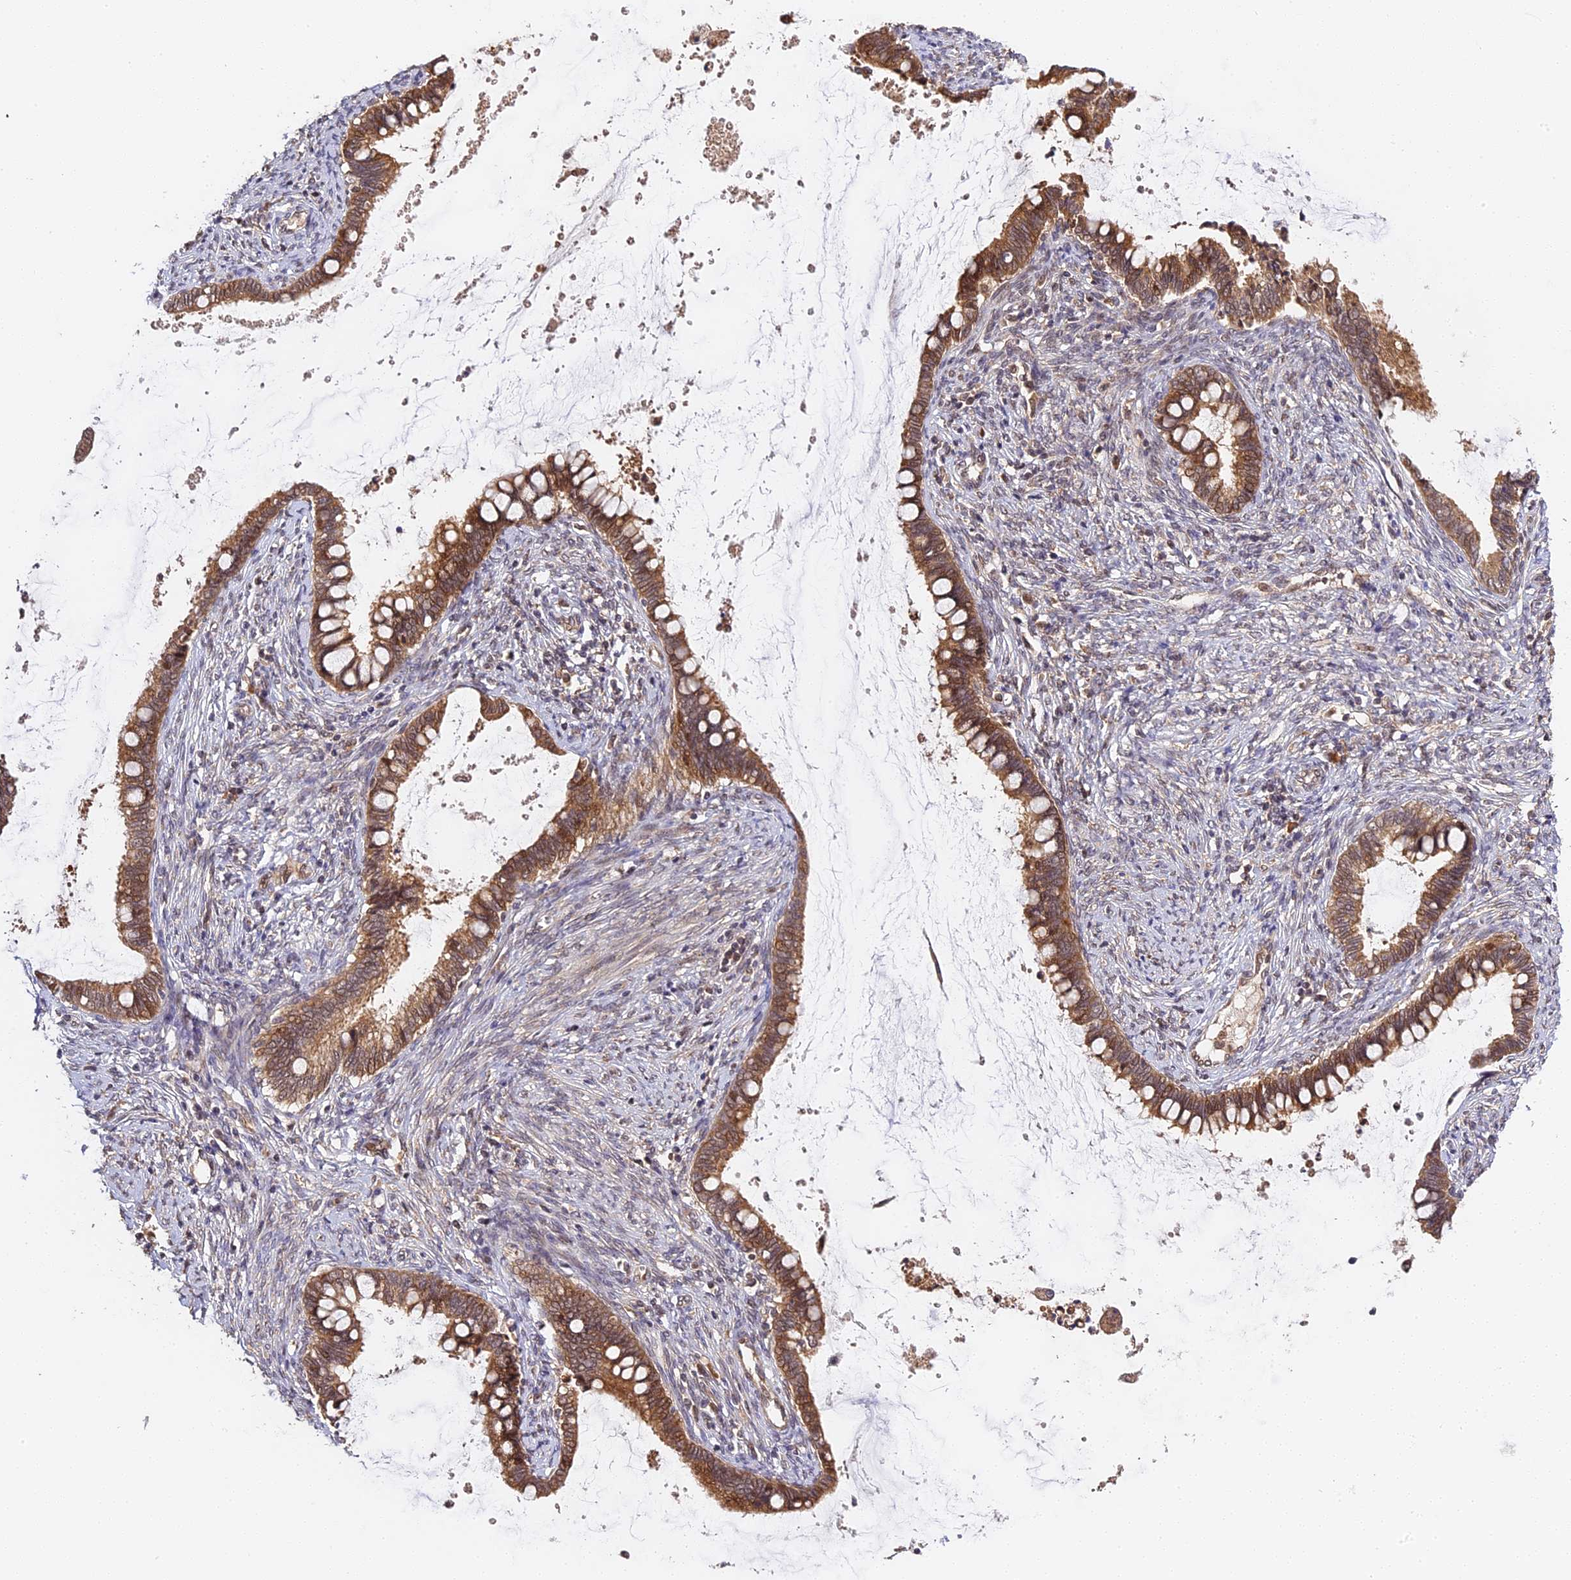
{"staining": {"intensity": "moderate", "quantity": ">75%", "location": "cytoplasmic/membranous"}, "tissue": "cervical cancer", "cell_type": "Tumor cells", "image_type": "cancer", "snomed": [{"axis": "morphology", "description": "Adenocarcinoma, NOS"}, {"axis": "topography", "description": "Cervix"}], "caption": "Approximately >75% of tumor cells in human cervical cancer reveal moderate cytoplasmic/membranous protein expression as visualized by brown immunohistochemical staining.", "gene": "IMPACT", "patient": {"sex": "female", "age": 44}}